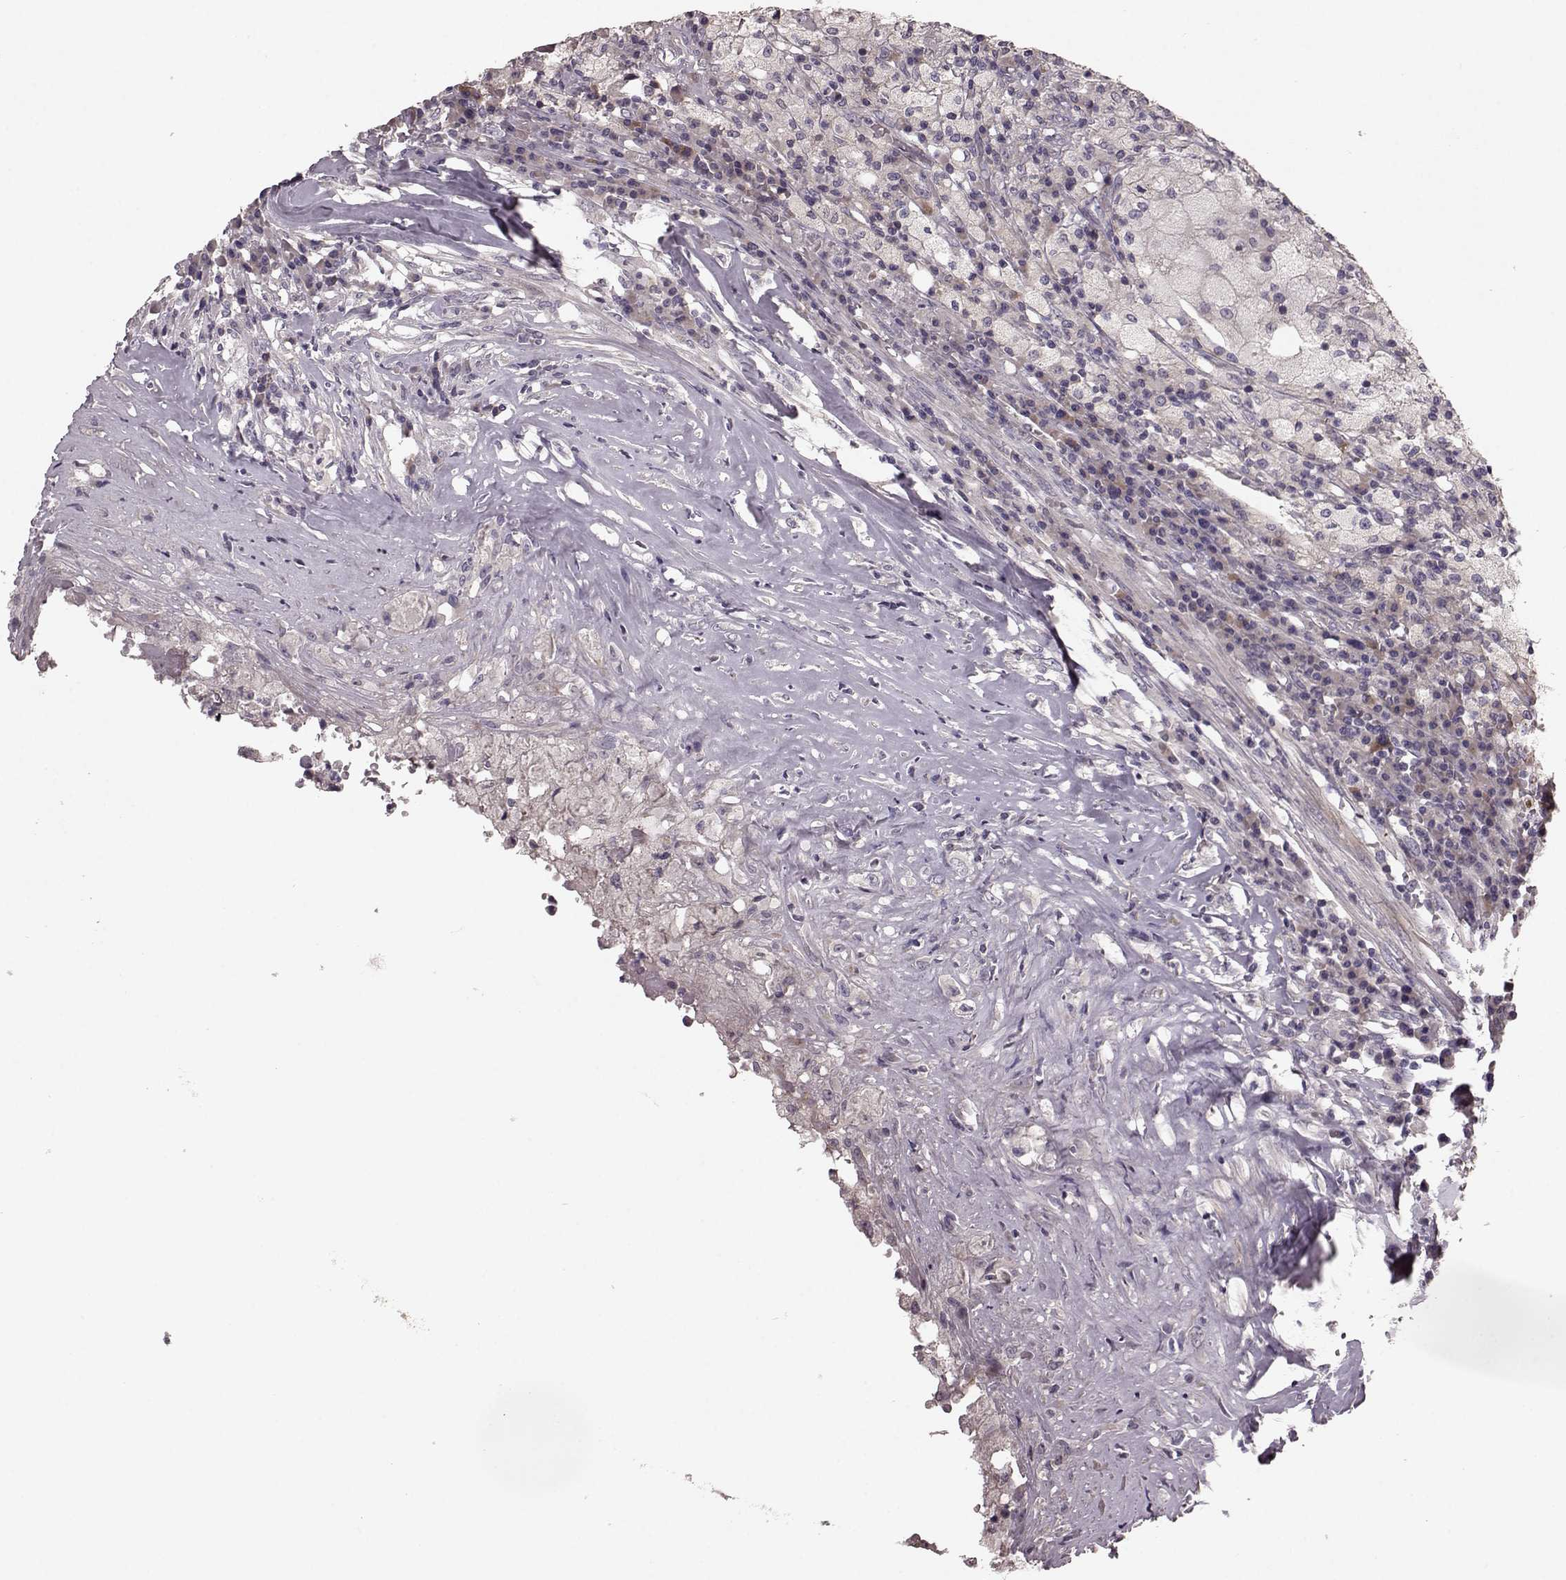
{"staining": {"intensity": "negative", "quantity": "none", "location": "none"}, "tissue": "testis cancer", "cell_type": "Tumor cells", "image_type": "cancer", "snomed": [{"axis": "morphology", "description": "Necrosis, NOS"}, {"axis": "morphology", "description": "Carcinoma, Embryonal, NOS"}, {"axis": "topography", "description": "Testis"}], "caption": "Tumor cells show no significant protein staining in embryonal carcinoma (testis). Nuclei are stained in blue.", "gene": "SLC52A3", "patient": {"sex": "male", "age": 19}}